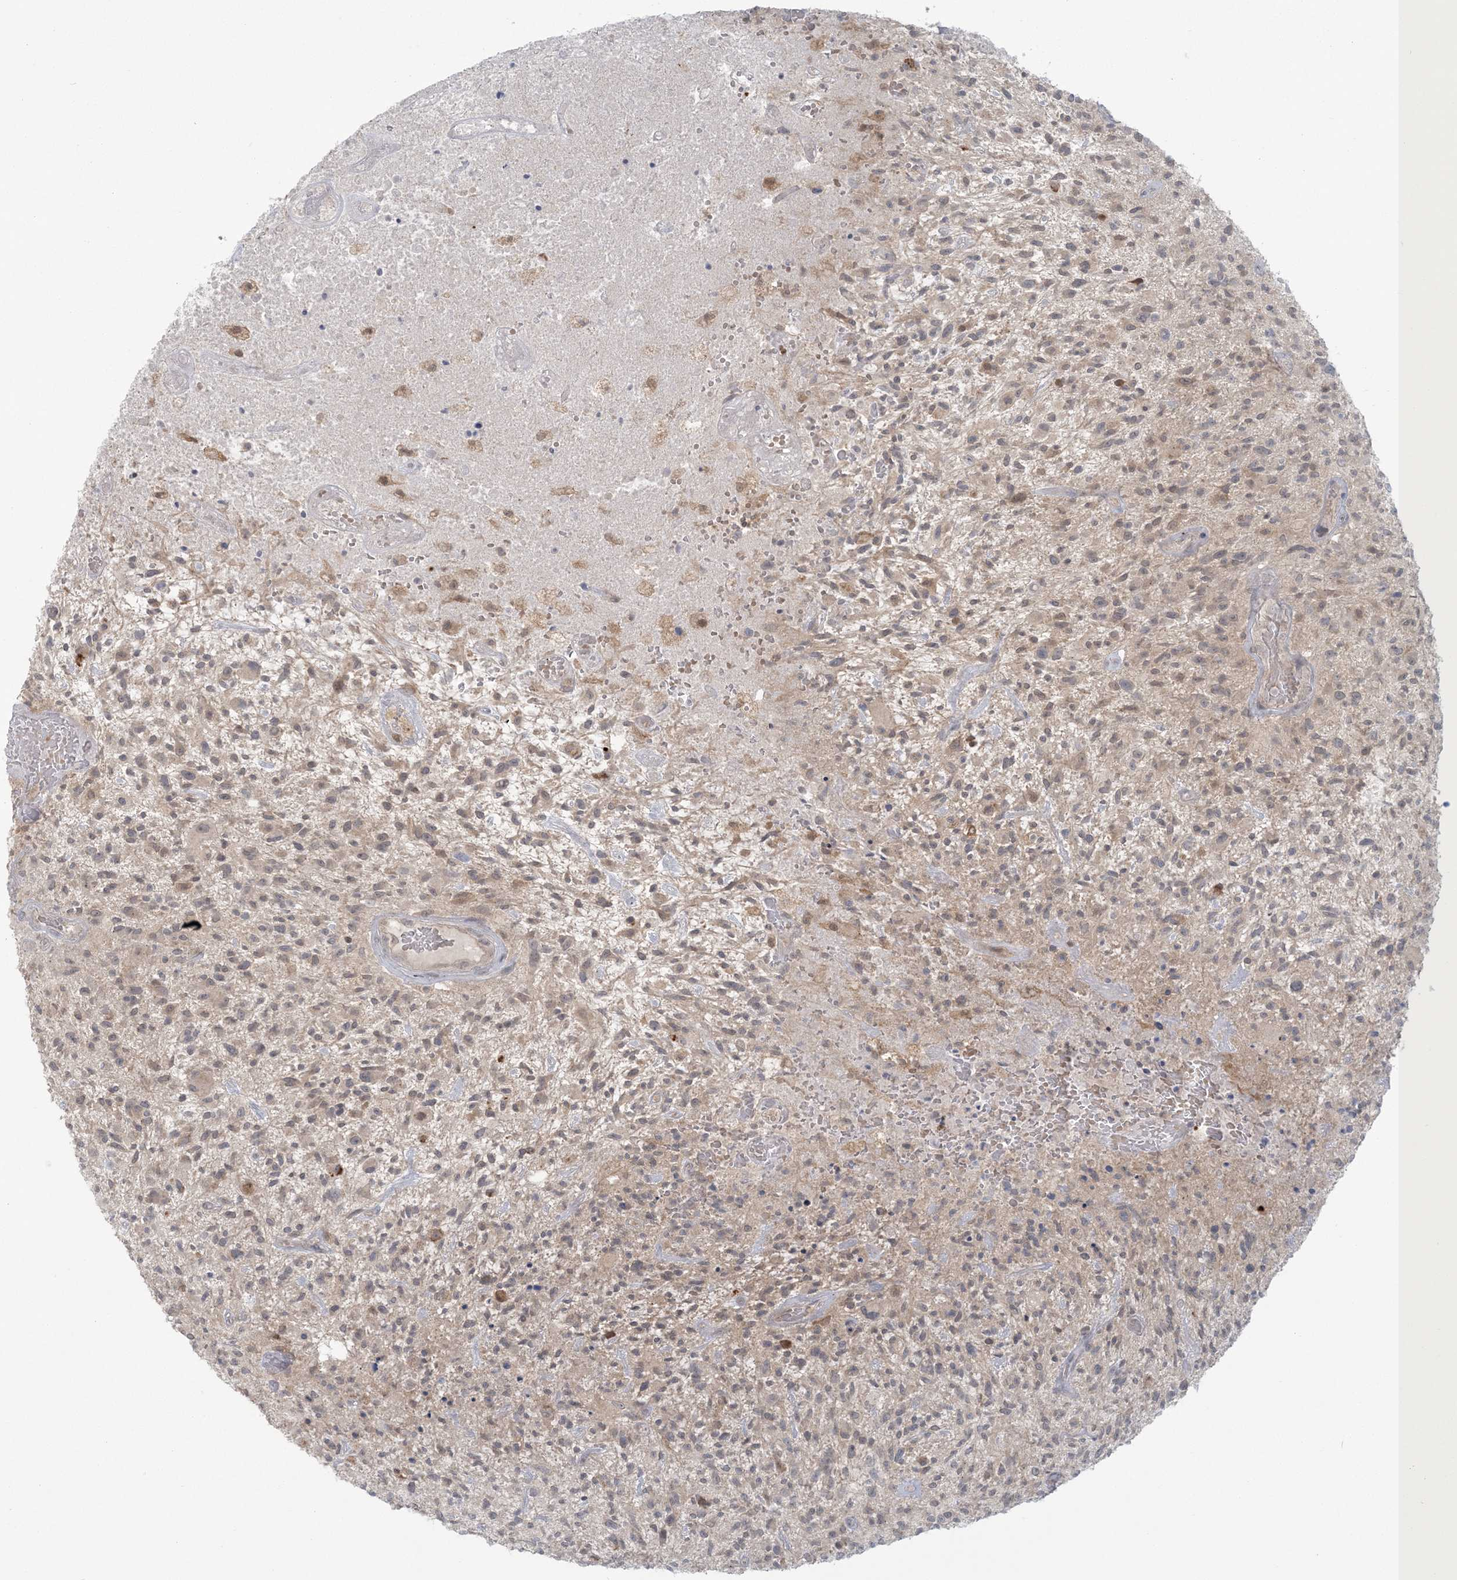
{"staining": {"intensity": "weak", "quantity": "25%-75%", "location": "cytoplasmic/membranous,nuclear"}, "tissue": "glioma", "cell_type": "Tumor cells", "image_type": "cancer", "snomed": [{"axis": "morphology", "description": "Glioma, malignant, High grade"}, {"axis": "topography", "description": "Brain"}], "caption": "Malignant glioma (high-grade) tissue shows weak cytoplasmic/membranous and nuclear staining in about 25%-75% of tumor cells, visualized by immunohistochemistry.", "gene": "NRBP2", "patient": {"sex": "male", "age": 47}}